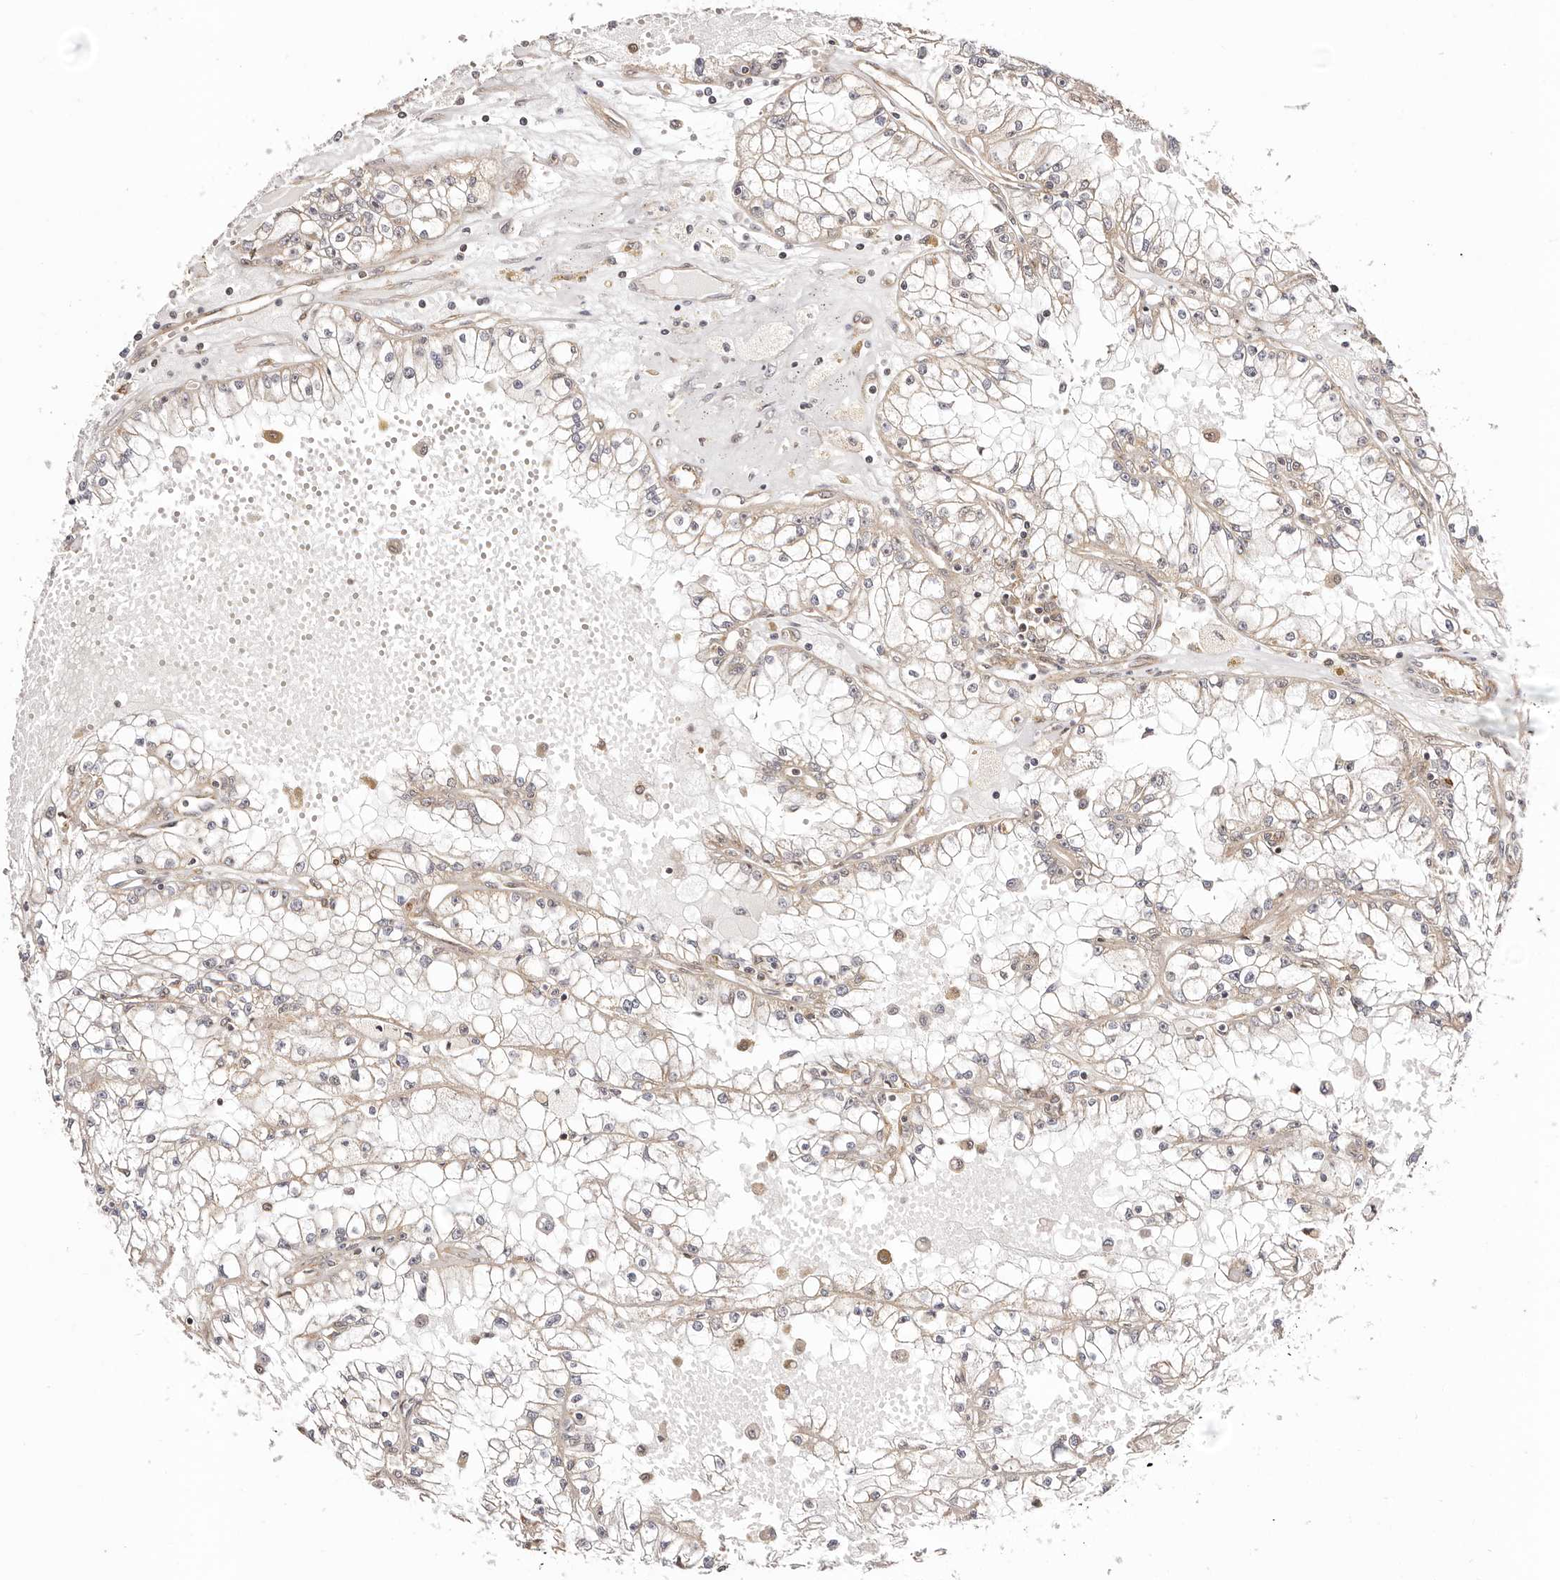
{"staining": {"intensity": "negative", "quantity": "none", "location": "none"}, "tissue": "renal cancer", "cell_type": "Tumor cells", "image_type": "cancer", "snomed": [{"axis": "morphology", "description": "Adenocarcinoma, NOS"}, {"axis": "topography", "description": "Kidney"}], "caption": "IHC image of human adenocarcinoma (renal) stained for a protein (brown), which shows no expression in tumor cells.", "gene": "CTNNBL1", "patient": {"sex": "male", "age": 56}}